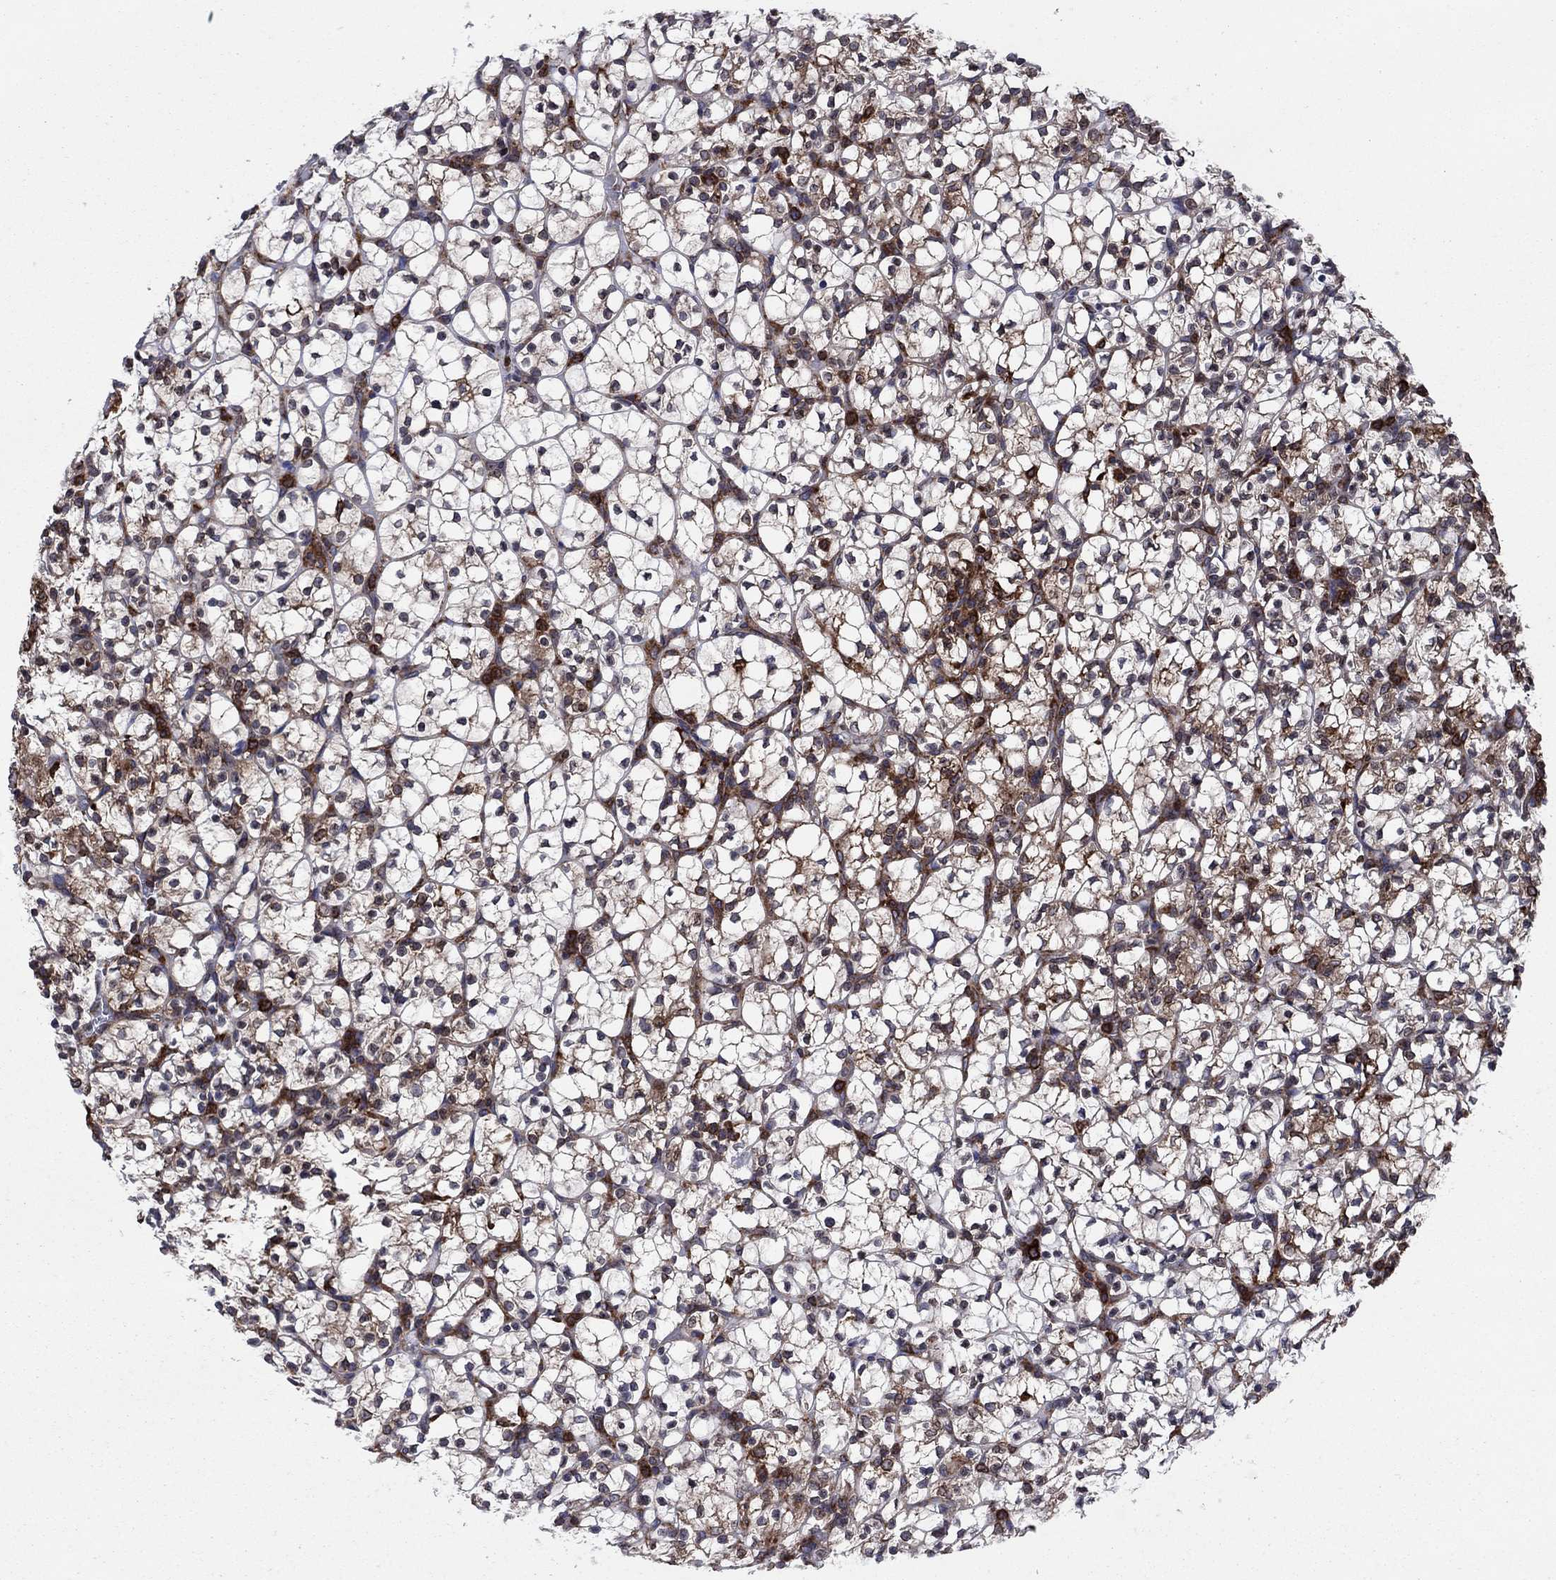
{"staining": {"intensity": "strong", "quantity": "25%-75%", "location": "cytoplasmic/membranous"}, "tissue": "renal cancer", "cell_type": "Tumor cells", "image_type": "cancer", "snomed": [{"axis": "morphology", "description": "Adenocarcinoma, NOS"}, {"axis": "topography", "description": "Kidney"}], "caption": "Strong cytoplasmic/membranous protein positivity is identified in about 25%-75% of tumor cells in renal cancer (adenocarcinoma).", "gene": "YBX1", "patient": {"sex": "female", "age": 89}}